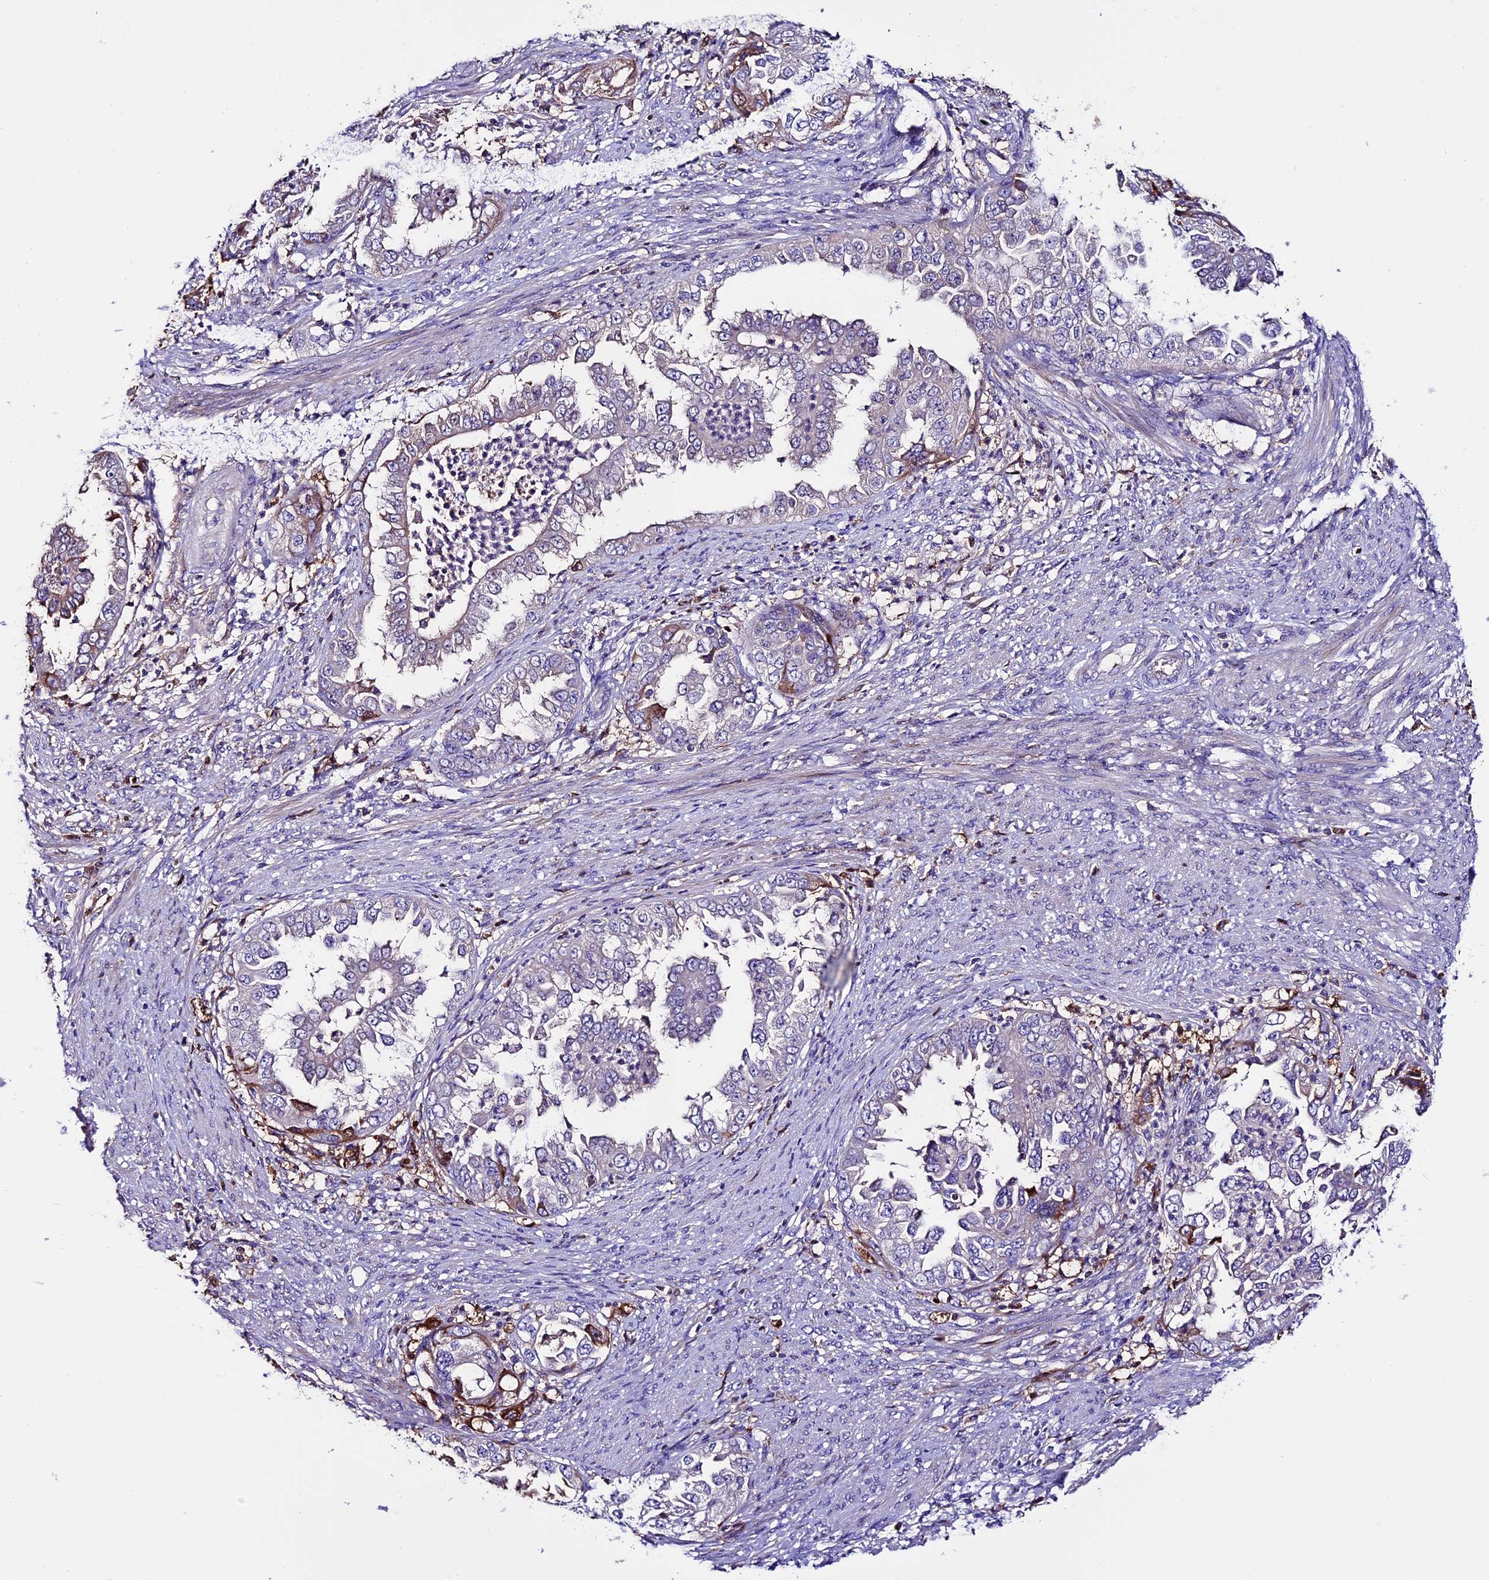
{"staining": {"intensity": "weak", "quantity": "<25%", "location": "cytoplasmic/membranous"}, "tissue": "endometrial cancer", "cell_type": "Tumor cells", "image_type": "cancer", "snomed": [{"axis": "morphology", "description": "Adenocarcinoma, NOS"}, {"axis": "topography", "description": "Endometrium"}], "caption": "The immunohistochemistry histopathology image has no significant expression in tumor cells of endometrial cancer tissue.", "gene": "TCP11L2", "patient": {"sex": "female", "age": 85}}